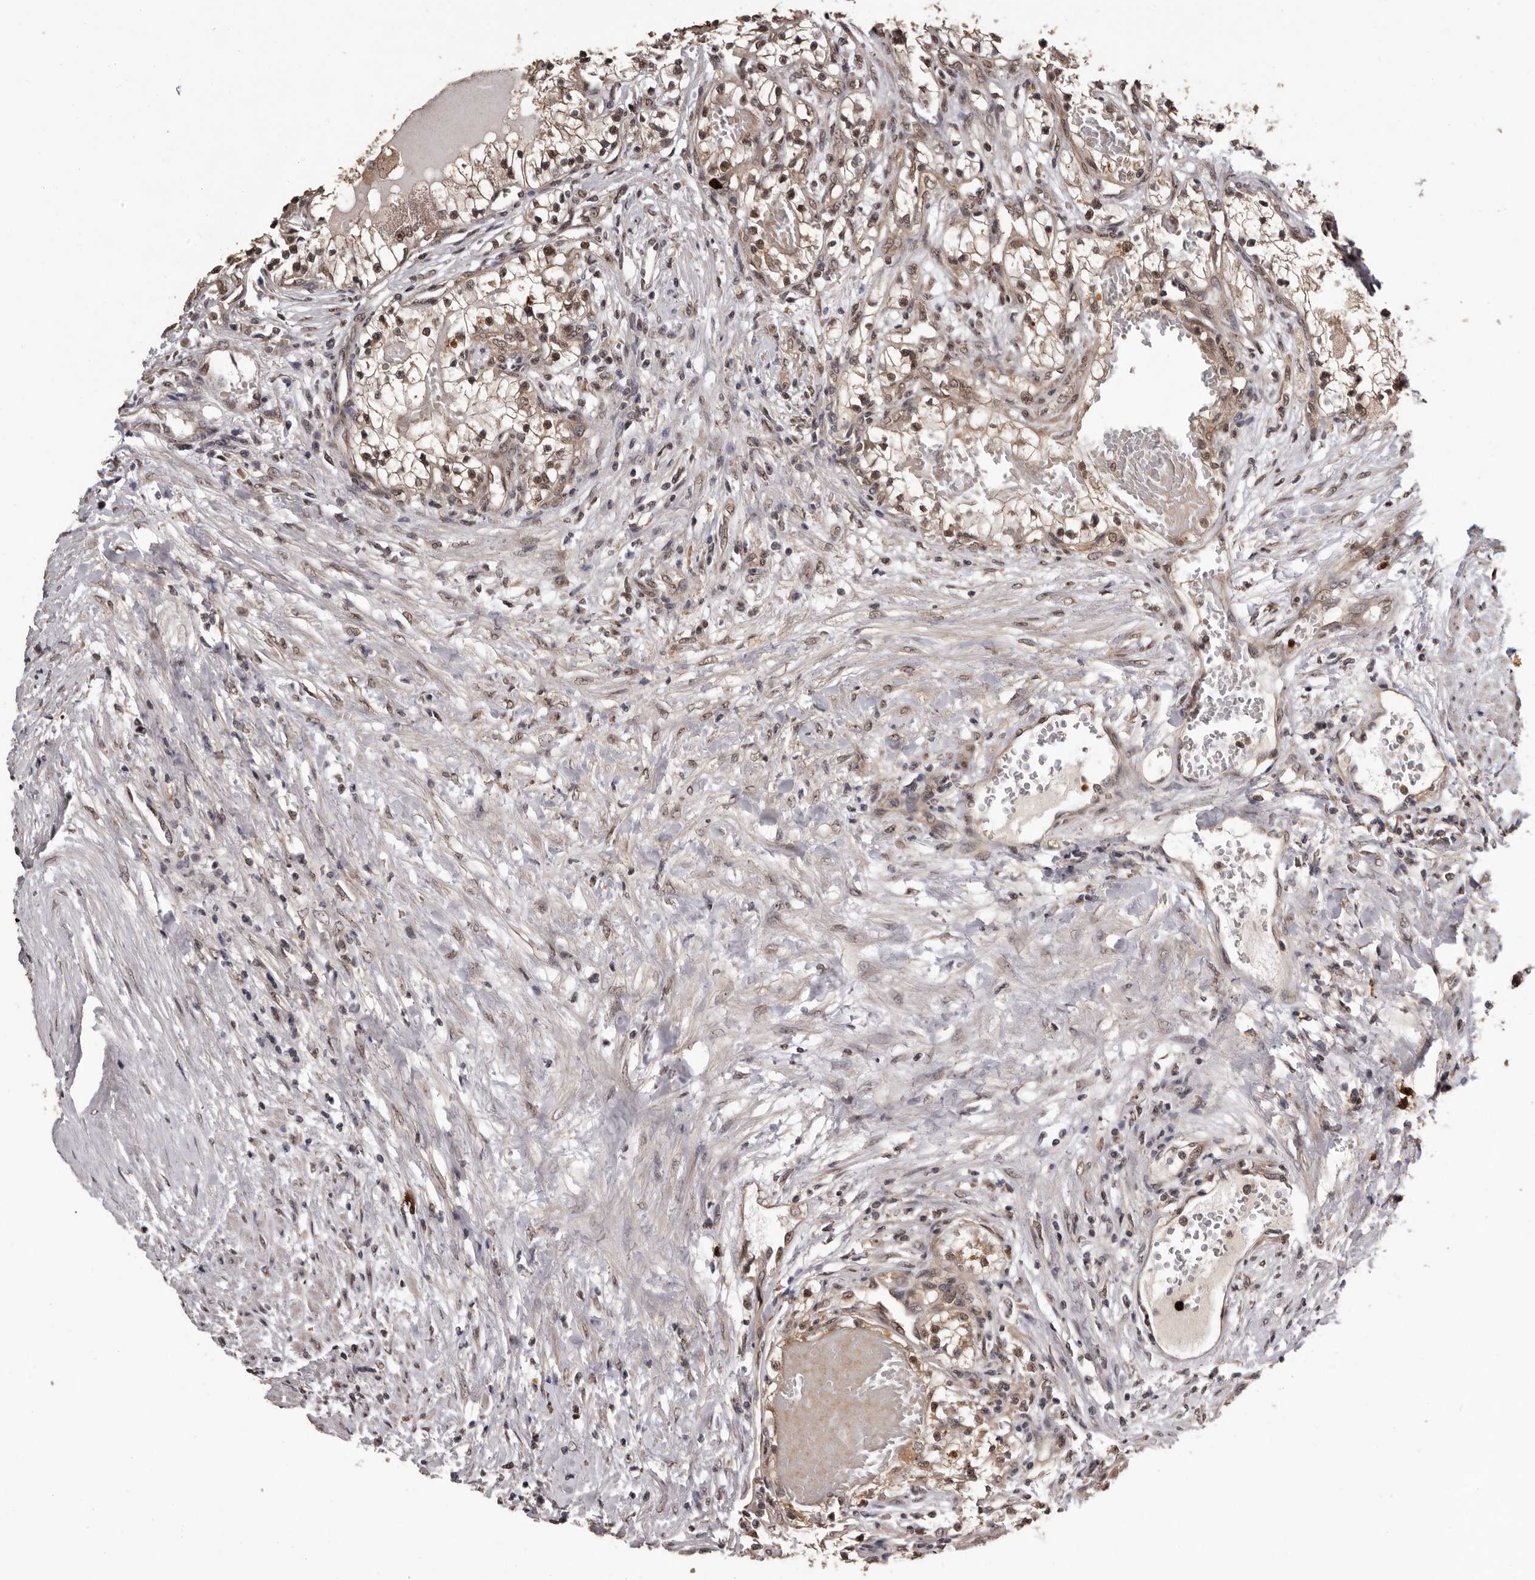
{"staining": {"intensity": "weak", "quantity": "25%-75%", "location": "cytoplasmic/membranous,nuclear"}, "tissue": "renal cancer", "cell_type": "Tumor cells", "image_type": "cancer", "snomed": [{"axis": "morphology", "description": "Normal tissue, NOS"}, {"axis": "morphology", "description": "Adenocarcinoma, NOS"}, {"axis": "topography", "description": "Kidney"}], "caption": "About 25%-75% of tumor cells in renal adenocarcinoma display weak cytoplasmic/membranous and nuclear protein expression as visualized by brown immunohistochemical staining.", "gene": "VPS37A", "patient": {"sex": "male", "age": 68}}